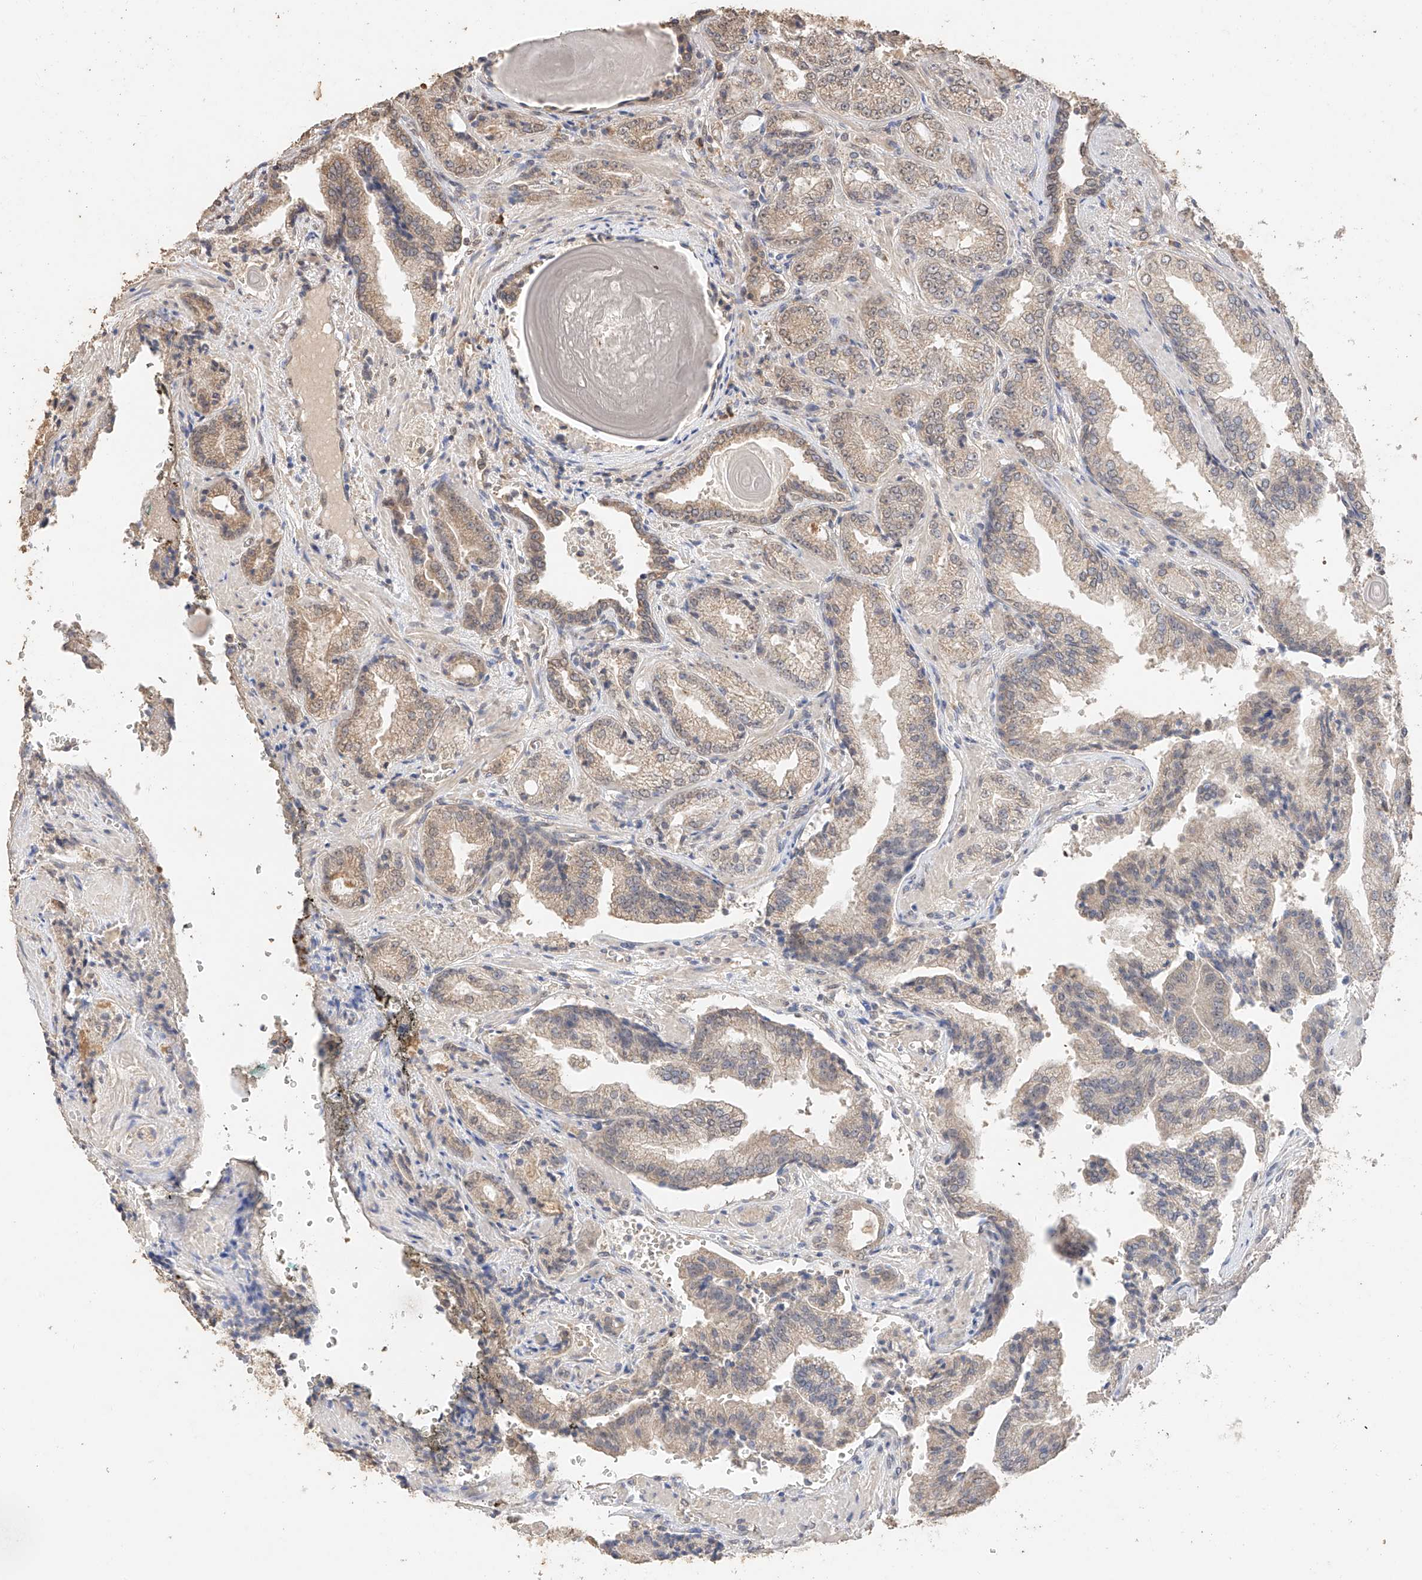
{"staining": {"intensity": "weak", "quantity": "25%-75%", "location": "cytoplasmic/membranous"}, "tissue": "prostate cancer", "cell_type": "Tumor cells", "image_type": "cancer", "snomed": [{"axis": "morphology", "description": "Adenocarcinoma, High grade"}, {"axis": "topography", "description": "Prostate"}], "caption": "Prostate high-grade adenocarcinoma tissue reveals weak cytoplasmic/membranous expression in about 25%-75% of tumor cells", "gene": "IL22RA2", "patient": {"sex": "male", "age": 71}}